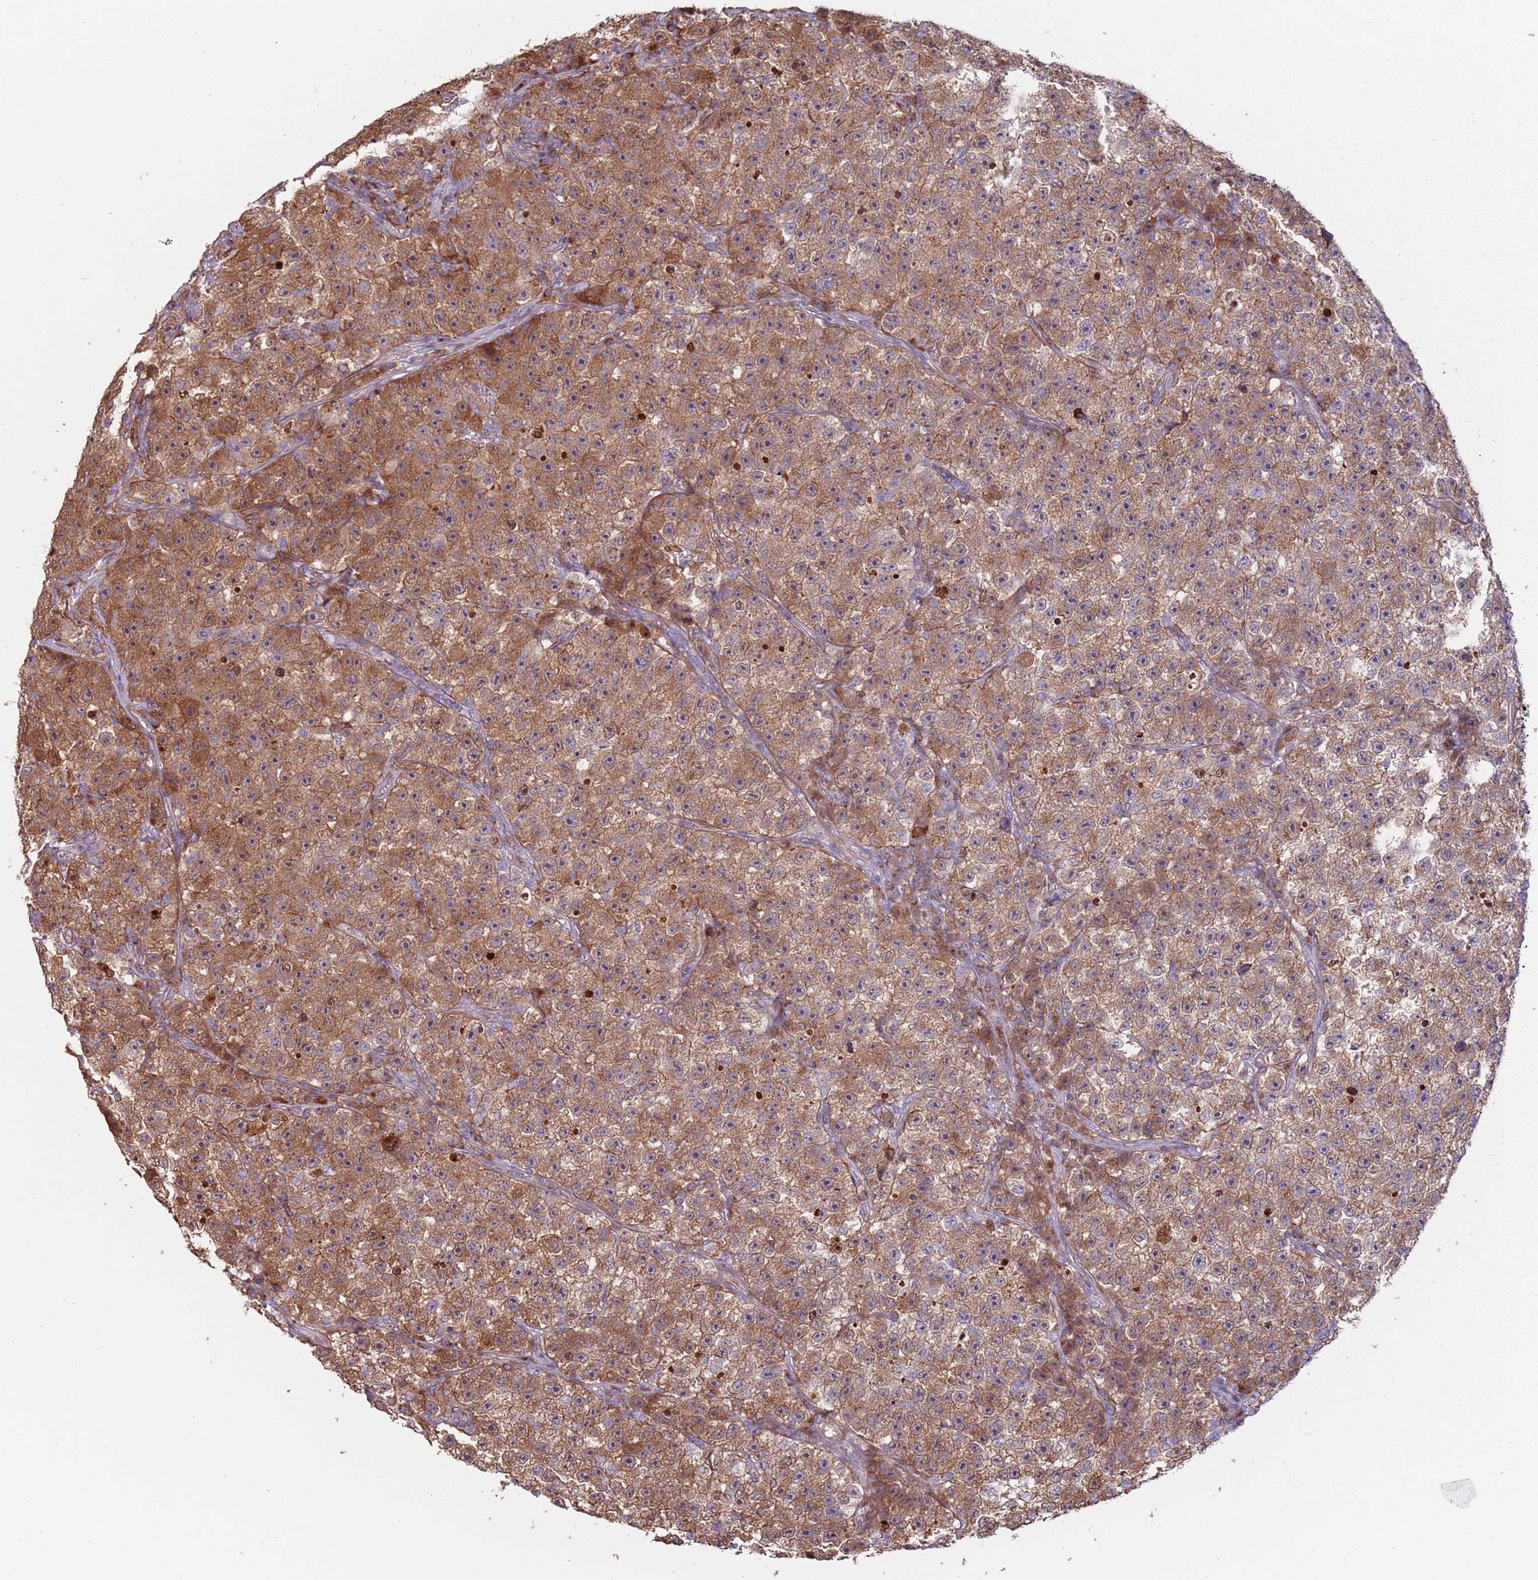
{"staining": {"intensity": "moderate", "quantity": ">75%", "location": "cytoplasmic/membranous"}, "tissue": "testis cancer", "cell_type": "Tumor cells", "image_type": "cancer", "snomed": [{"axis": "morphology", "description": "Seminoma, NOS"}, {"axis": "topography", "description": "Testis"}], "caption": "About >75% of tumor cells in human seminoma (testis) exhibit moderate cytoplasmic/membranous protein expression as visualized by brown immunohistochemical staining.", "gene": "CCDC150", "patient": {"sex": "male", "age": 22}}